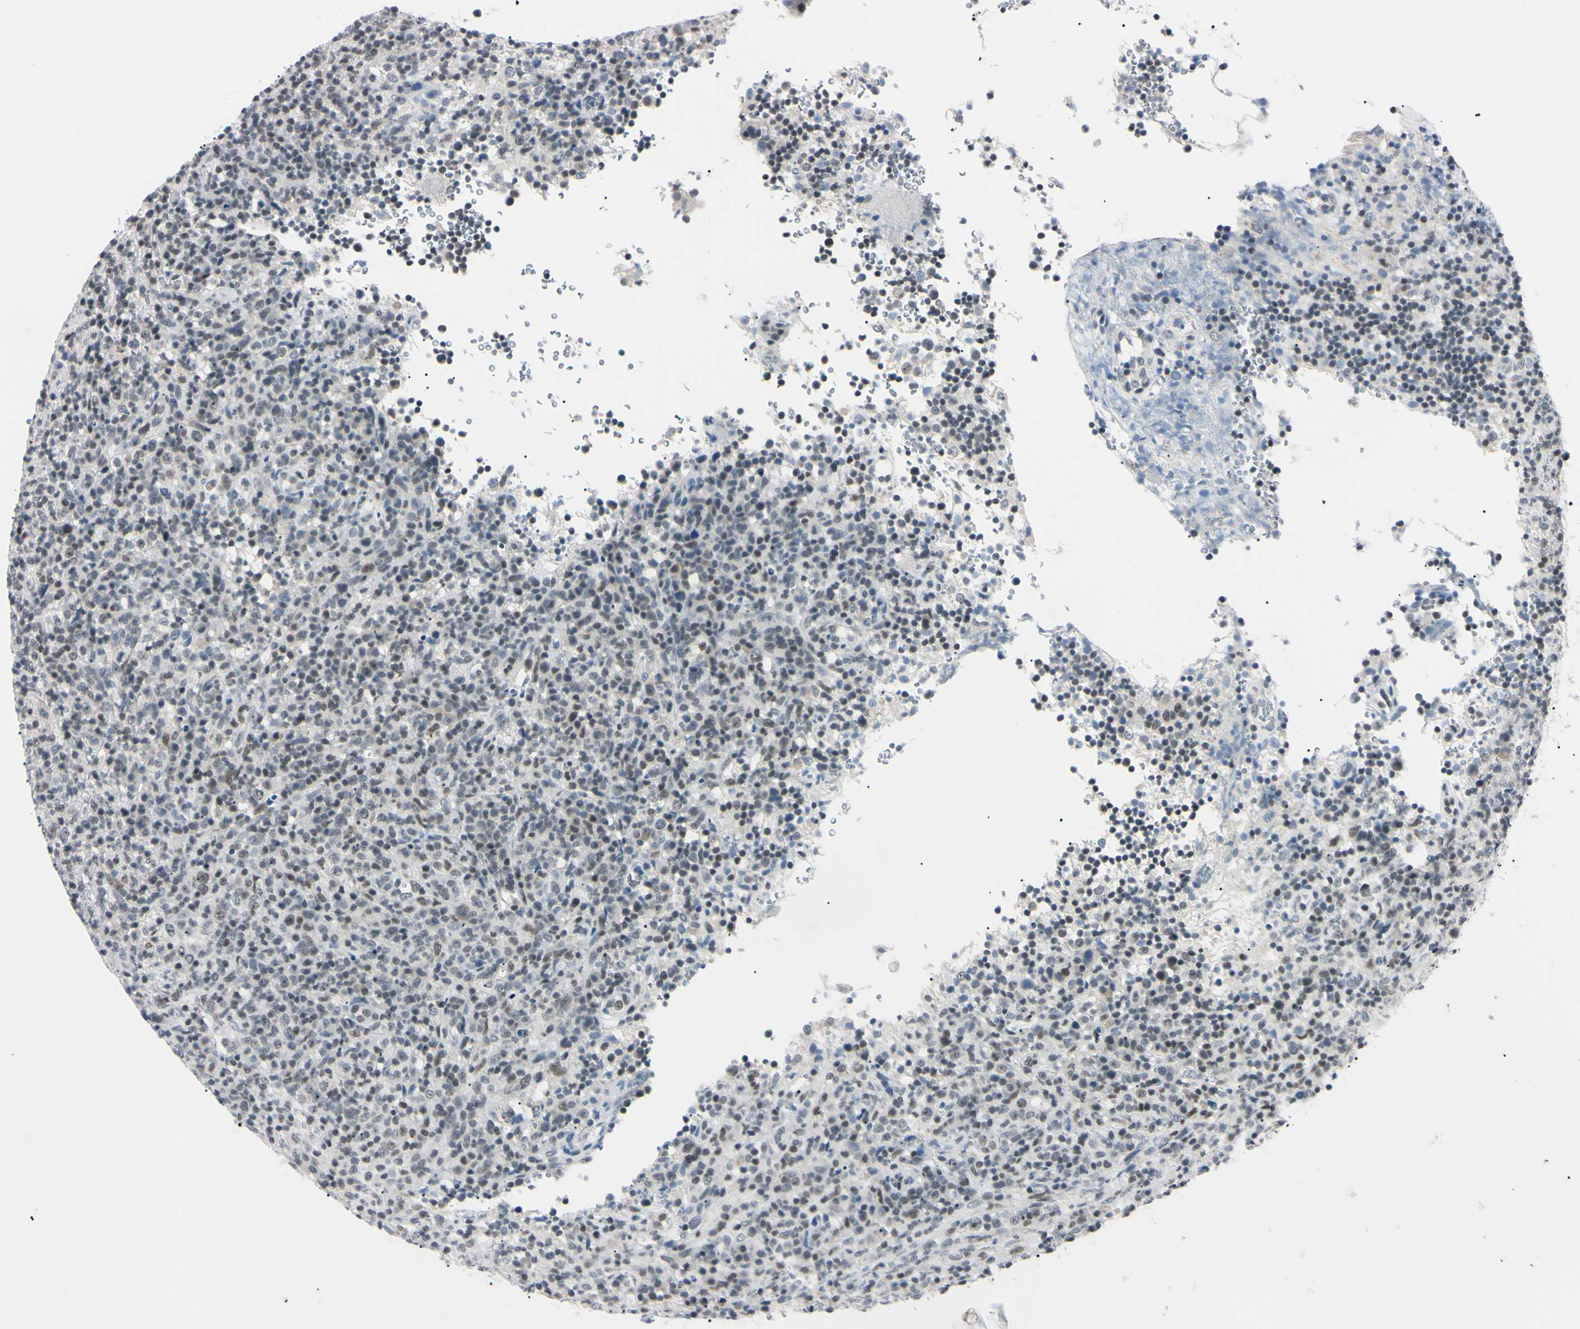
{"staining": {"intensity": "negative", "quantity": "none", "location": "none"}, "tissue": "lymphoma", "cell_type": "Tumor cells", "image_type": "cancer", "snomed": [{"axis": "morphology", "description": "Malignant lymphoma, non-Hodgkin's type, High grade"}, {"axis": "topography", "description": "Lymph node"}], "caption": "Protein analysis of lymphoma demonstrates no significant staining in tumor cells.", "gene": "C1orf174", "patient": {"sex": "female", "age": 76}}